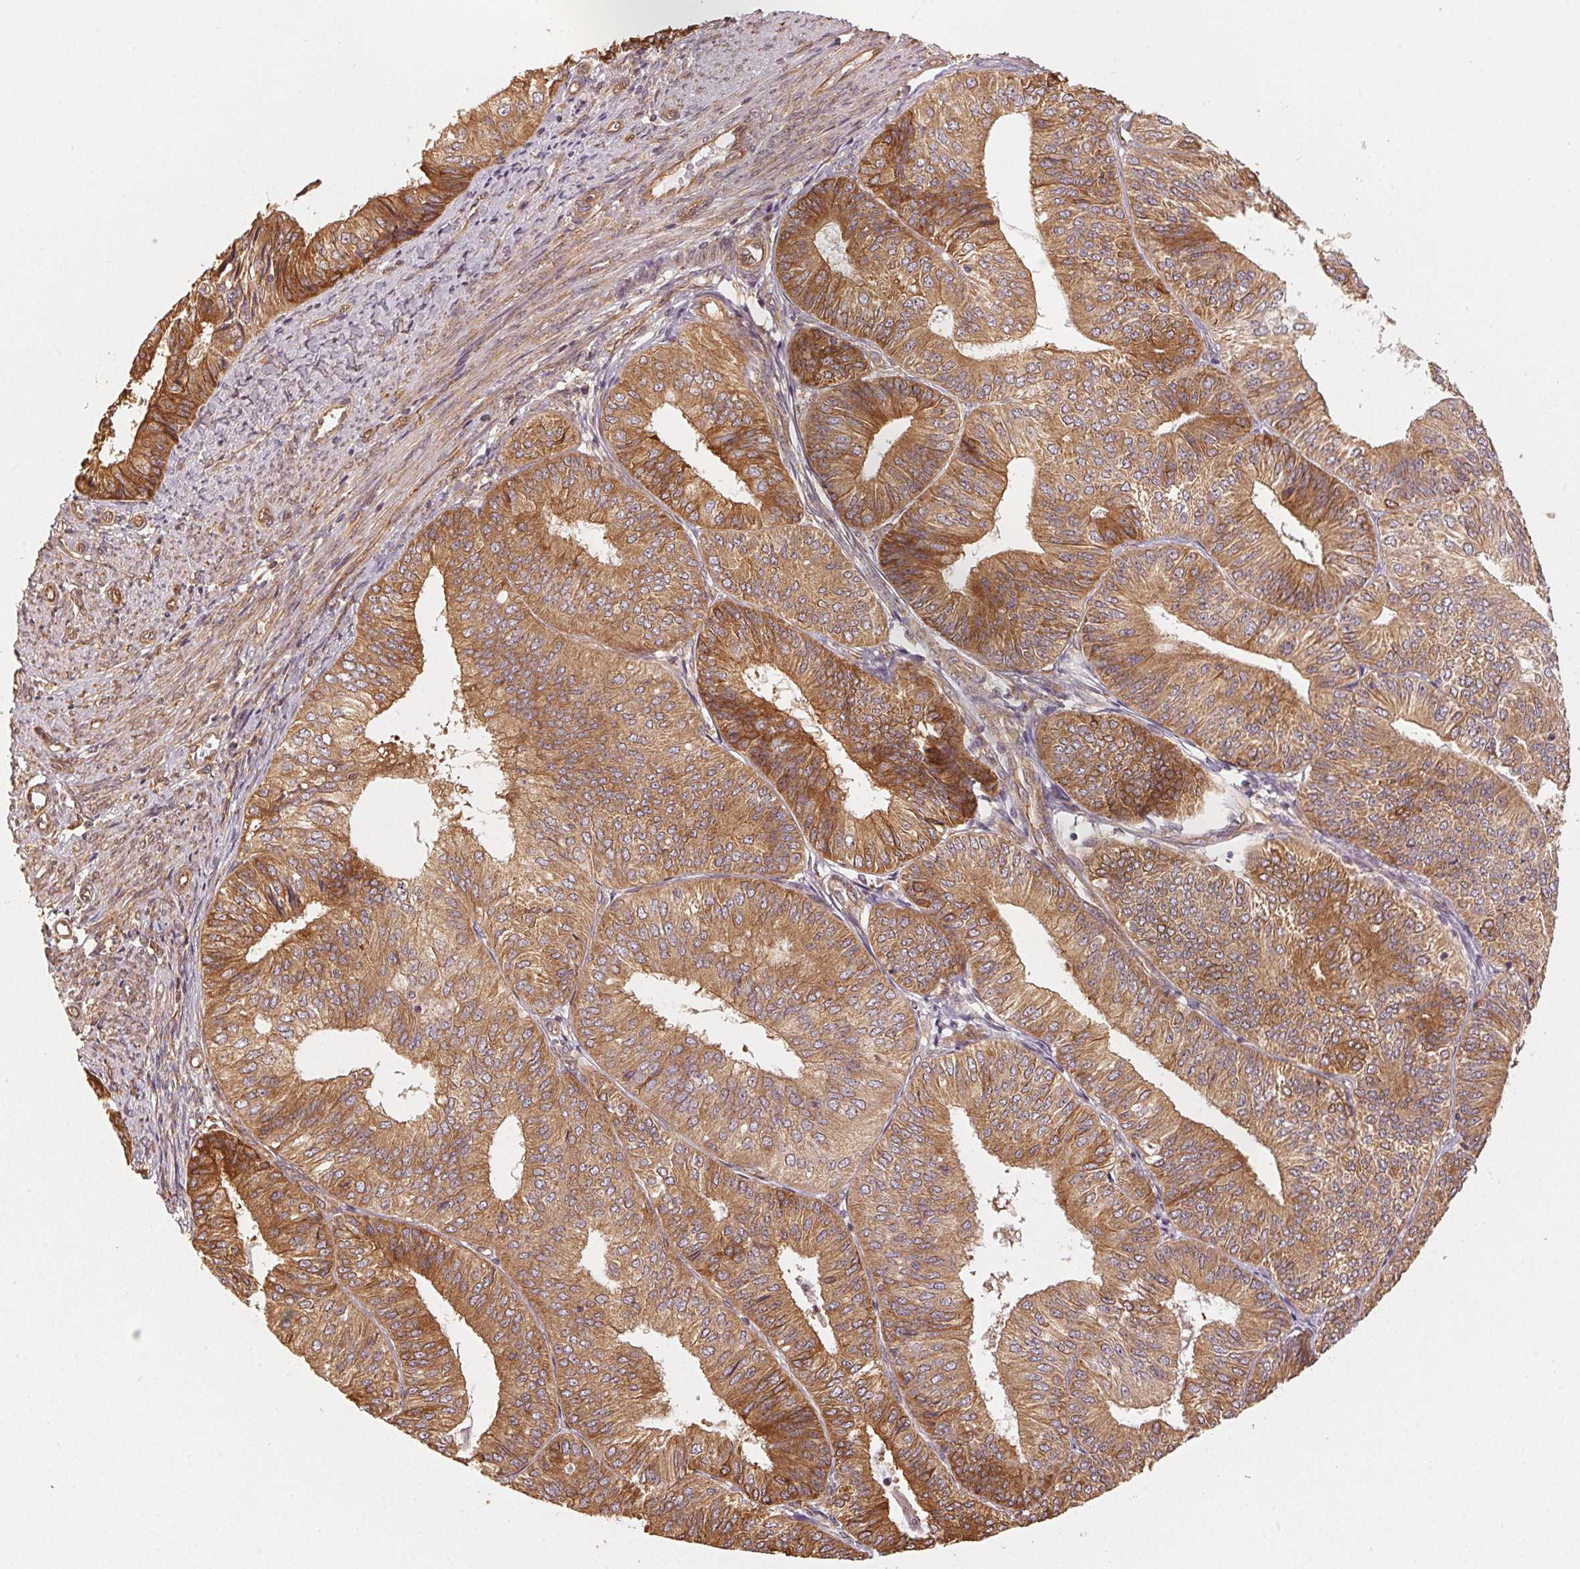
{"staining": {"intensity": "moderate", "quantity": ">75%", "location": "cytoplasmic/membranous"}, "tissue": "endometrial cancer", "cell_type": "Tumor cells", "image_type": "cancer", "snomed": [{"axis": "morphology", "description": "Adenocarcinoma, NOS"}, {"axis": "topography", "description": "Endometrium"}], "caption": "High-magnification brightfield microscopy of endometrial adenocarcinoma stained with DAB (3,3'-diaminobenzidine) (brown) and counterstained with hematoxylin (blue). tumor cells exhibit moderate cytoplasmic/membranous expression is appreciated in about>75% of cells.", "gene": "STRN4", "patient": {"sex": "female", "age": 58}}